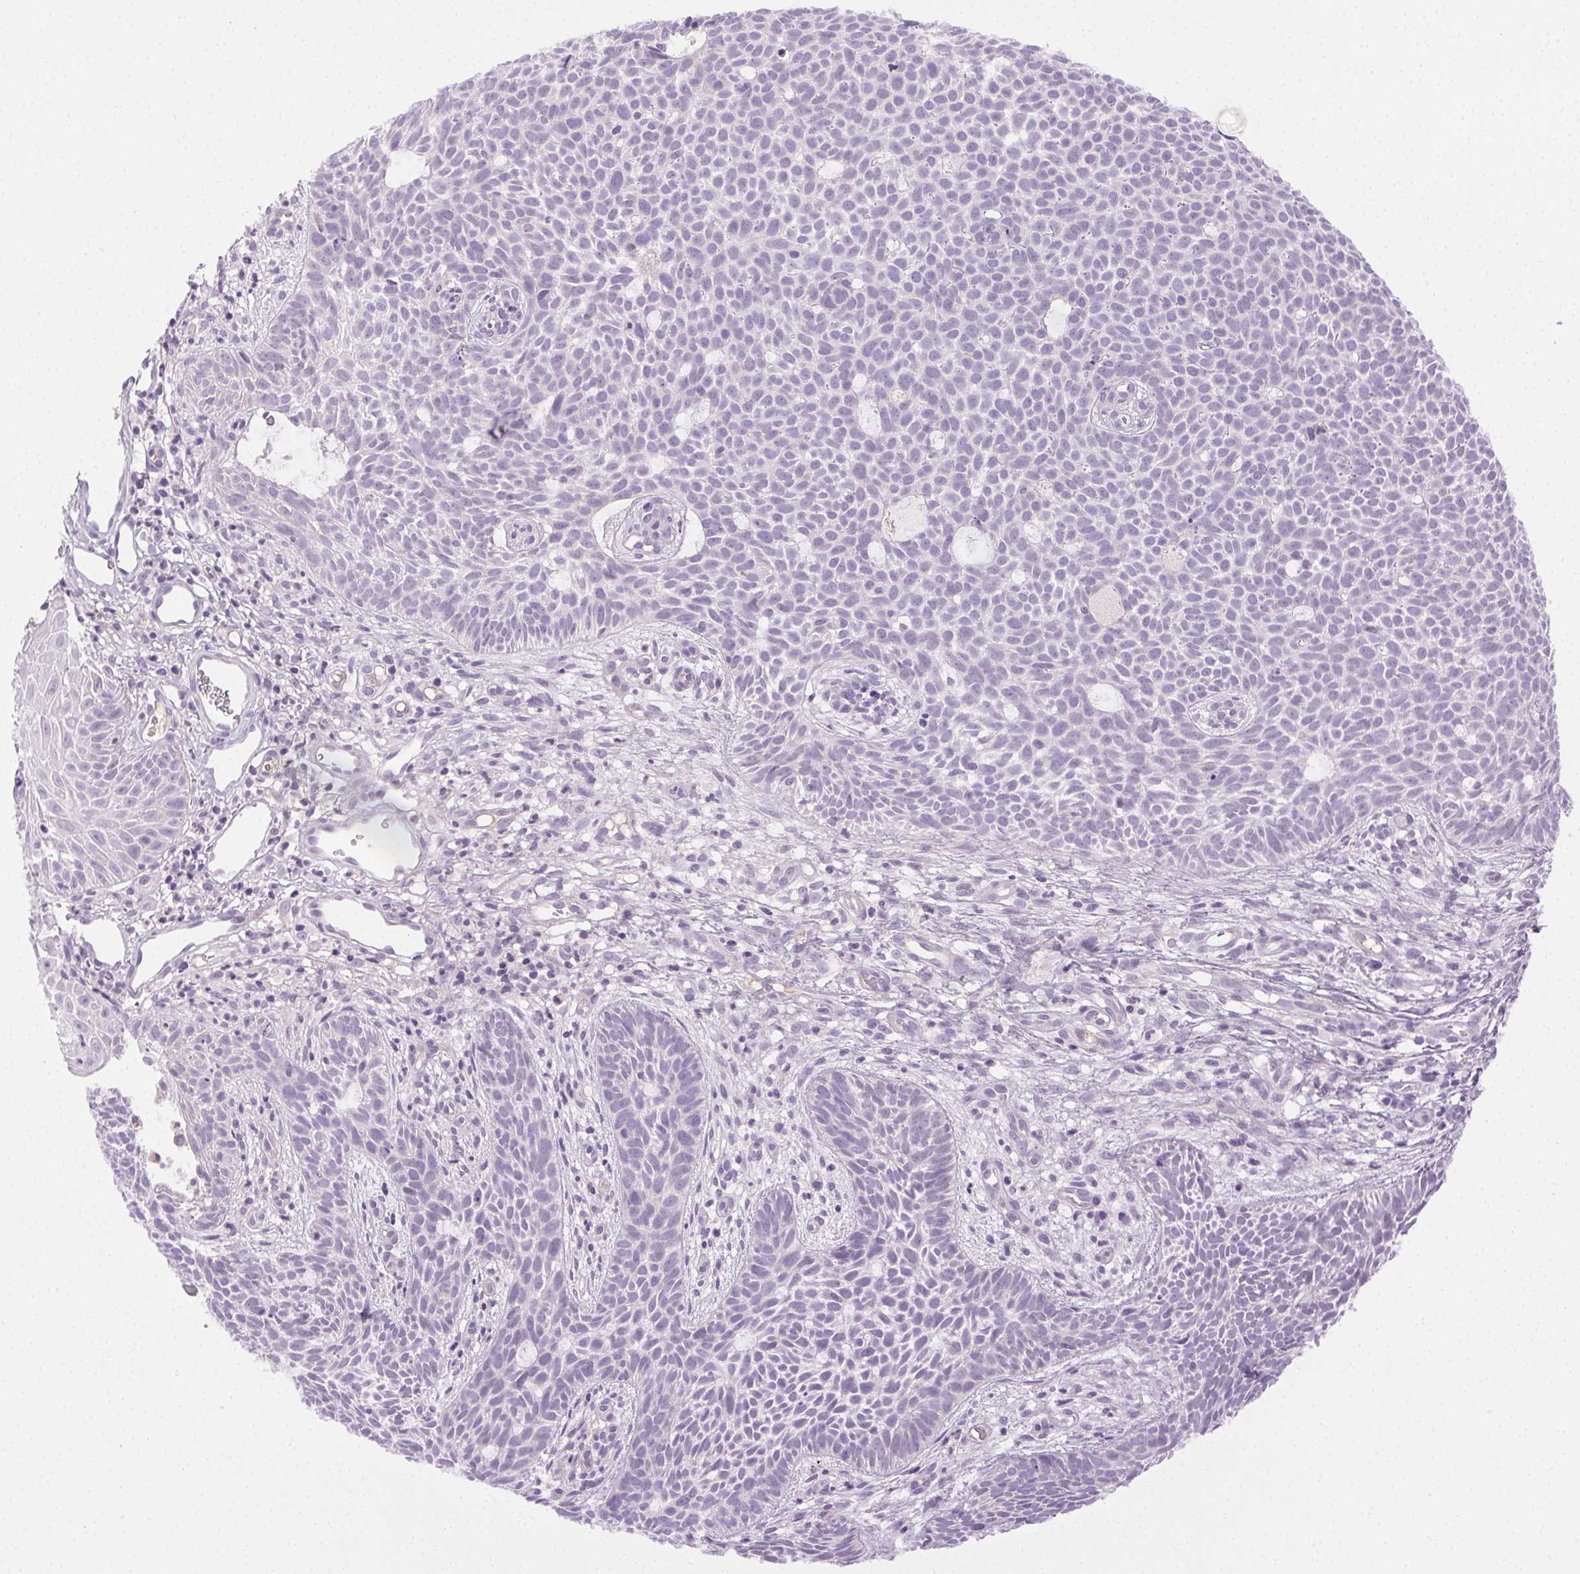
{"staining": {"intensity": "negative", "quantity": "none", "location": "none"}, "tissue": "skin cancer", "cell_type": "Tumor cells", "image_type": "cancer", "snomed": [{"axis": "morphology", "description": "Basal cell carcinoma"}, {"axis": "topography", "description": "Skin"}], "caption": "The histopathology image reveals no staining of tumor cells in skin cancer. (DAB (3,3'-diaminobenzidine) immunohistochemistry visualized using brightfield microscopy, high magnification).", "gene": "BPIFB2", "patient": {"sex": "male", "age": 59}}